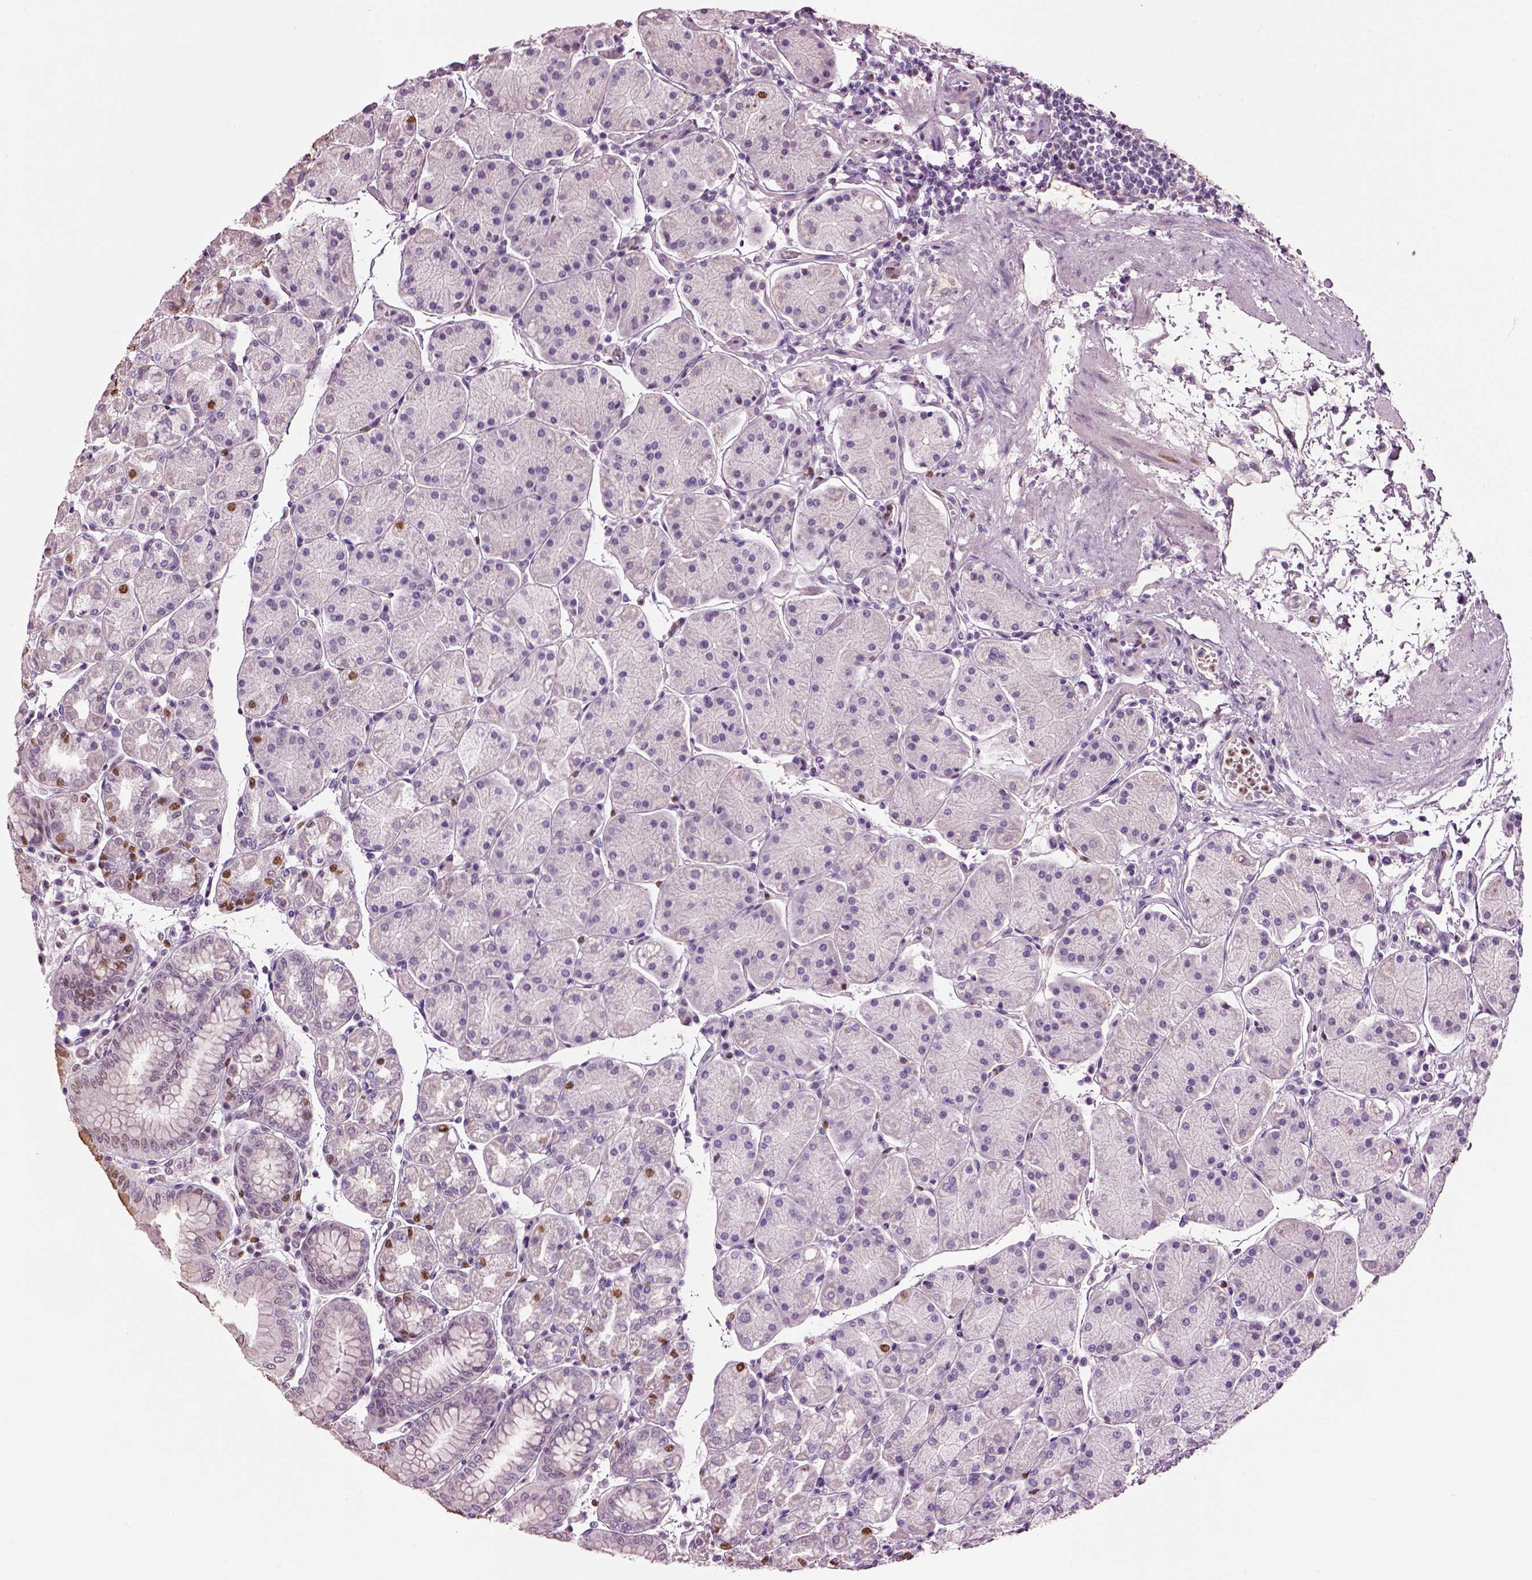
{"staining": {"intensity": "moderate", "quantity": "<25%", "location": "nuclear"}, "tissue": "stomach", "cell_type": "Glandular cells", "image_type": "normal", "snomed": [{"axis": "morphology", "description": "Normal tissue, NOS"}, {"axis": "topography", "description": "Stomach"}], "caption": "The micrograph reveals staining of benign stomach, revealing moderate nuclear protein positivity (brown color) within glandular cells.", "gene": "DDX3X", "patient": {"sex": "male", "age": 54}}